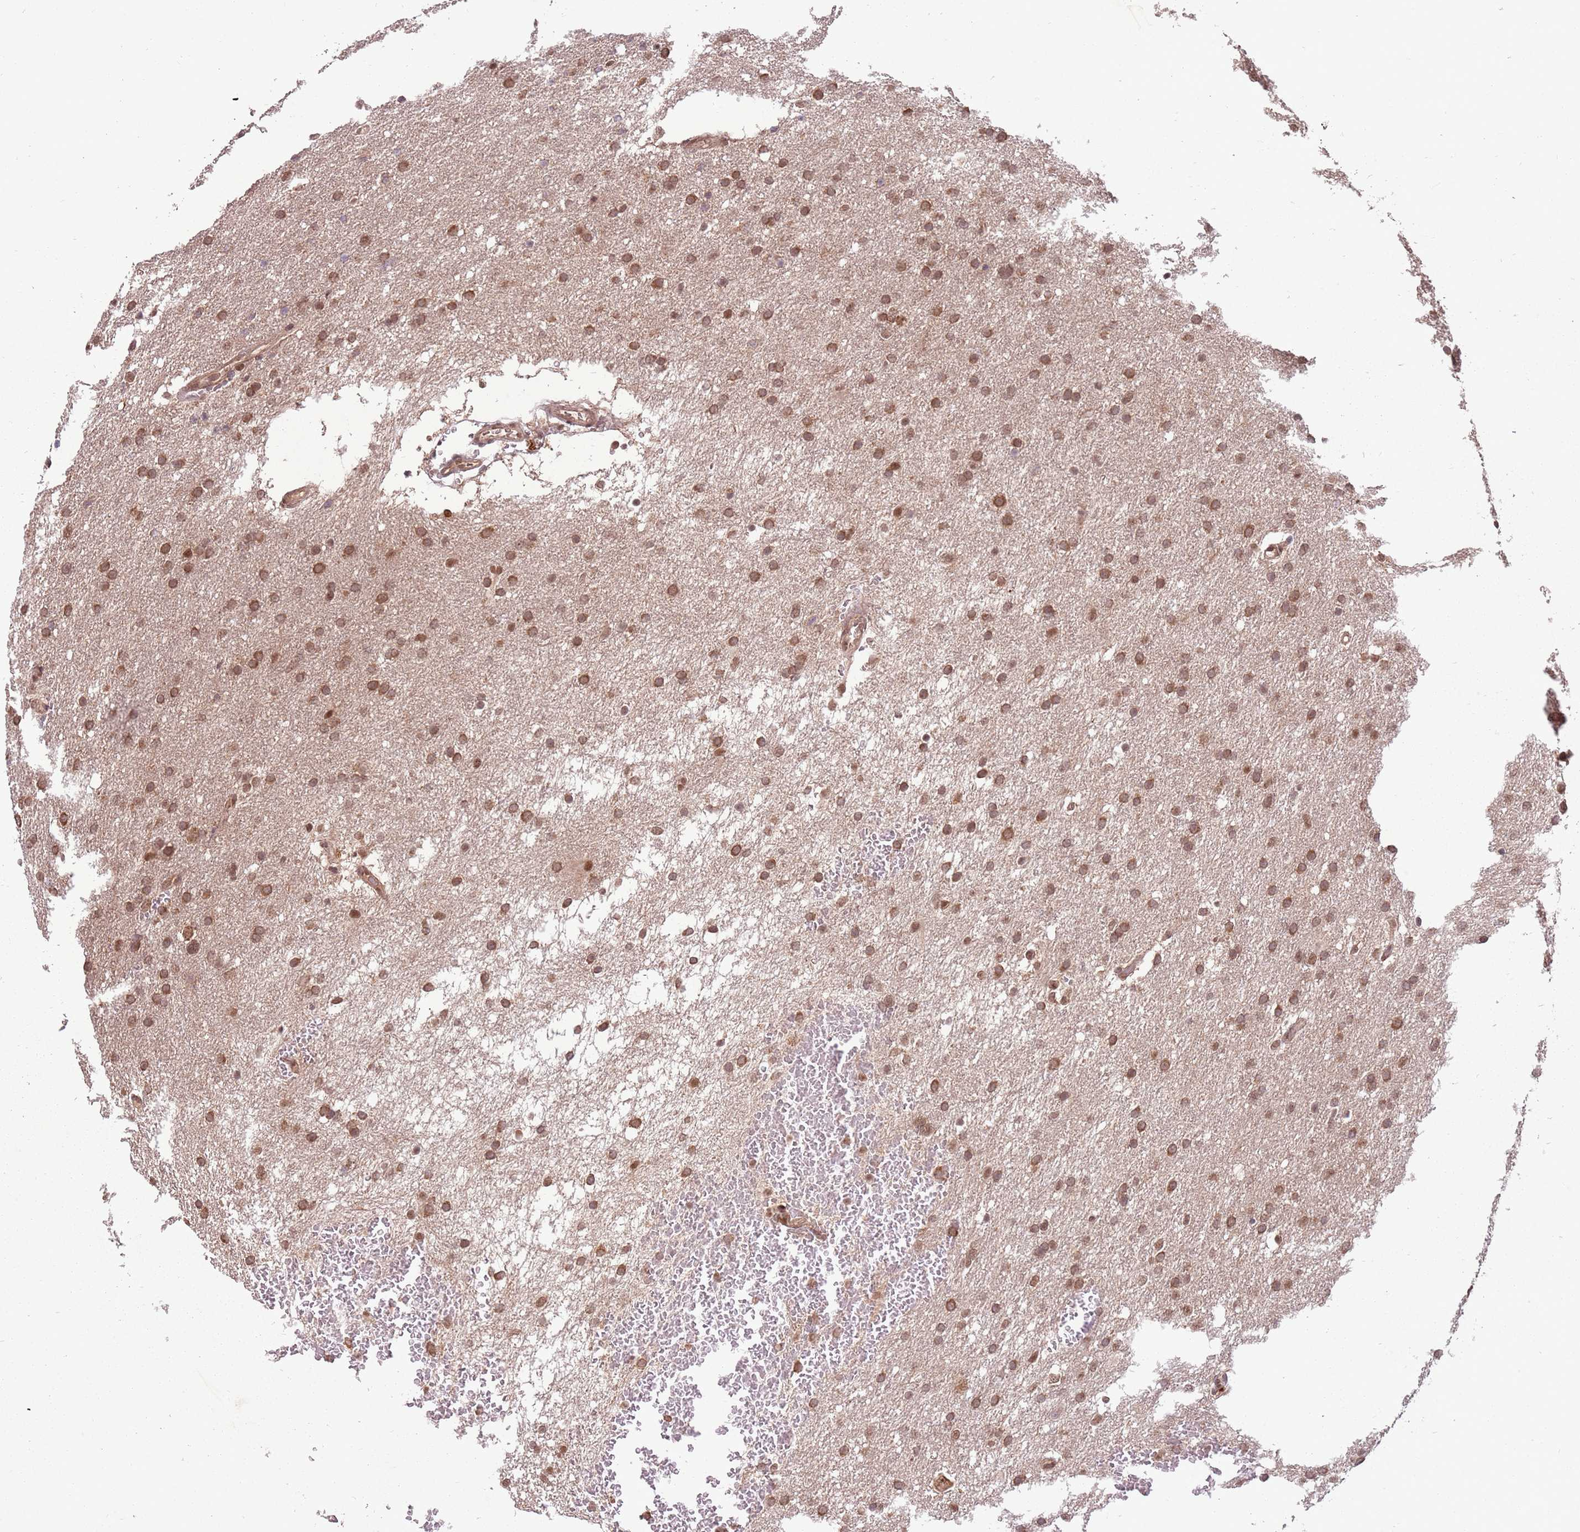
{"staining": {"intensity": "moderate", "quantity": ">75%", "location": "cytoplasmic/membranous"}, "tissue": "glioma", "cell_type": "Tumor cells", "image_type": "cancer", "snomed": [{"axis": "morphology", "description": "Glioma, malignant, High grade"}, {"axis": "topography", "description": "Cerebral cortex"}], "caption": "Malignant high-grade glioma stained for a protein (brown) shows moderate cytoplasmic/membranous positive positivity in approximately >75% of tumor cells.", "gene": "ADAMTS3", "patient": {"sex": "female", "age": 36}}